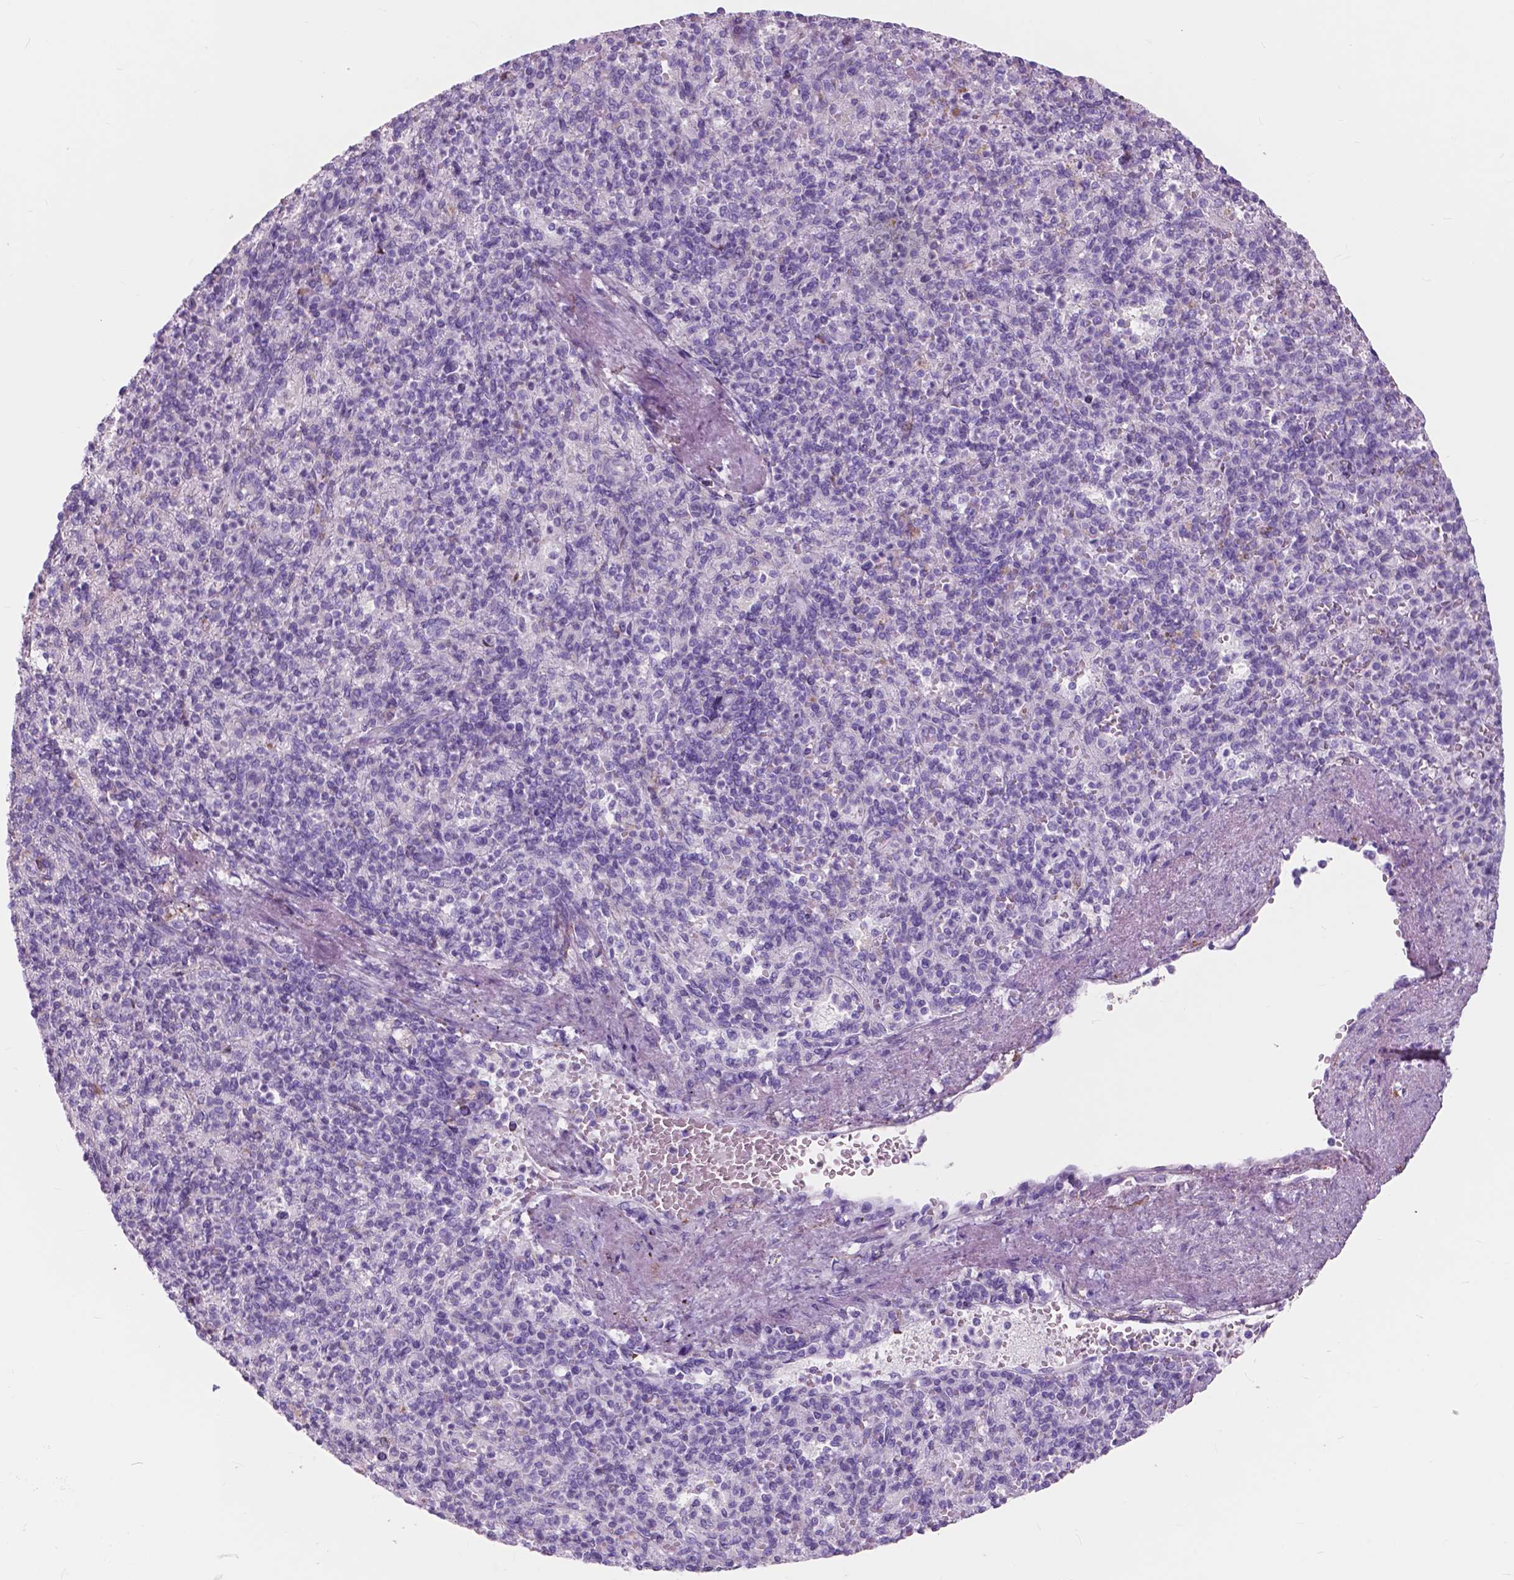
{"staining": {"intensity": "negative", "quantity": "none", "location": "none"}, "tissue": "spleen", "cell_type": "Cells in red pulp", "image_type": "normal", "snomed": [{"axis": "morphology", "description": "Normal tissue, NOS"}, {"axis": "topography", "description": "Spleen"}], "caption": "Immunohistochemistry image of unremarkable spleen: human spleen stained with DAB (3,3'-diaminobenzidine) displays no significant protein positivity in cells in red pulp.", "gene": "FXYD2", "patient": {"sex": "female", "age": 74}}